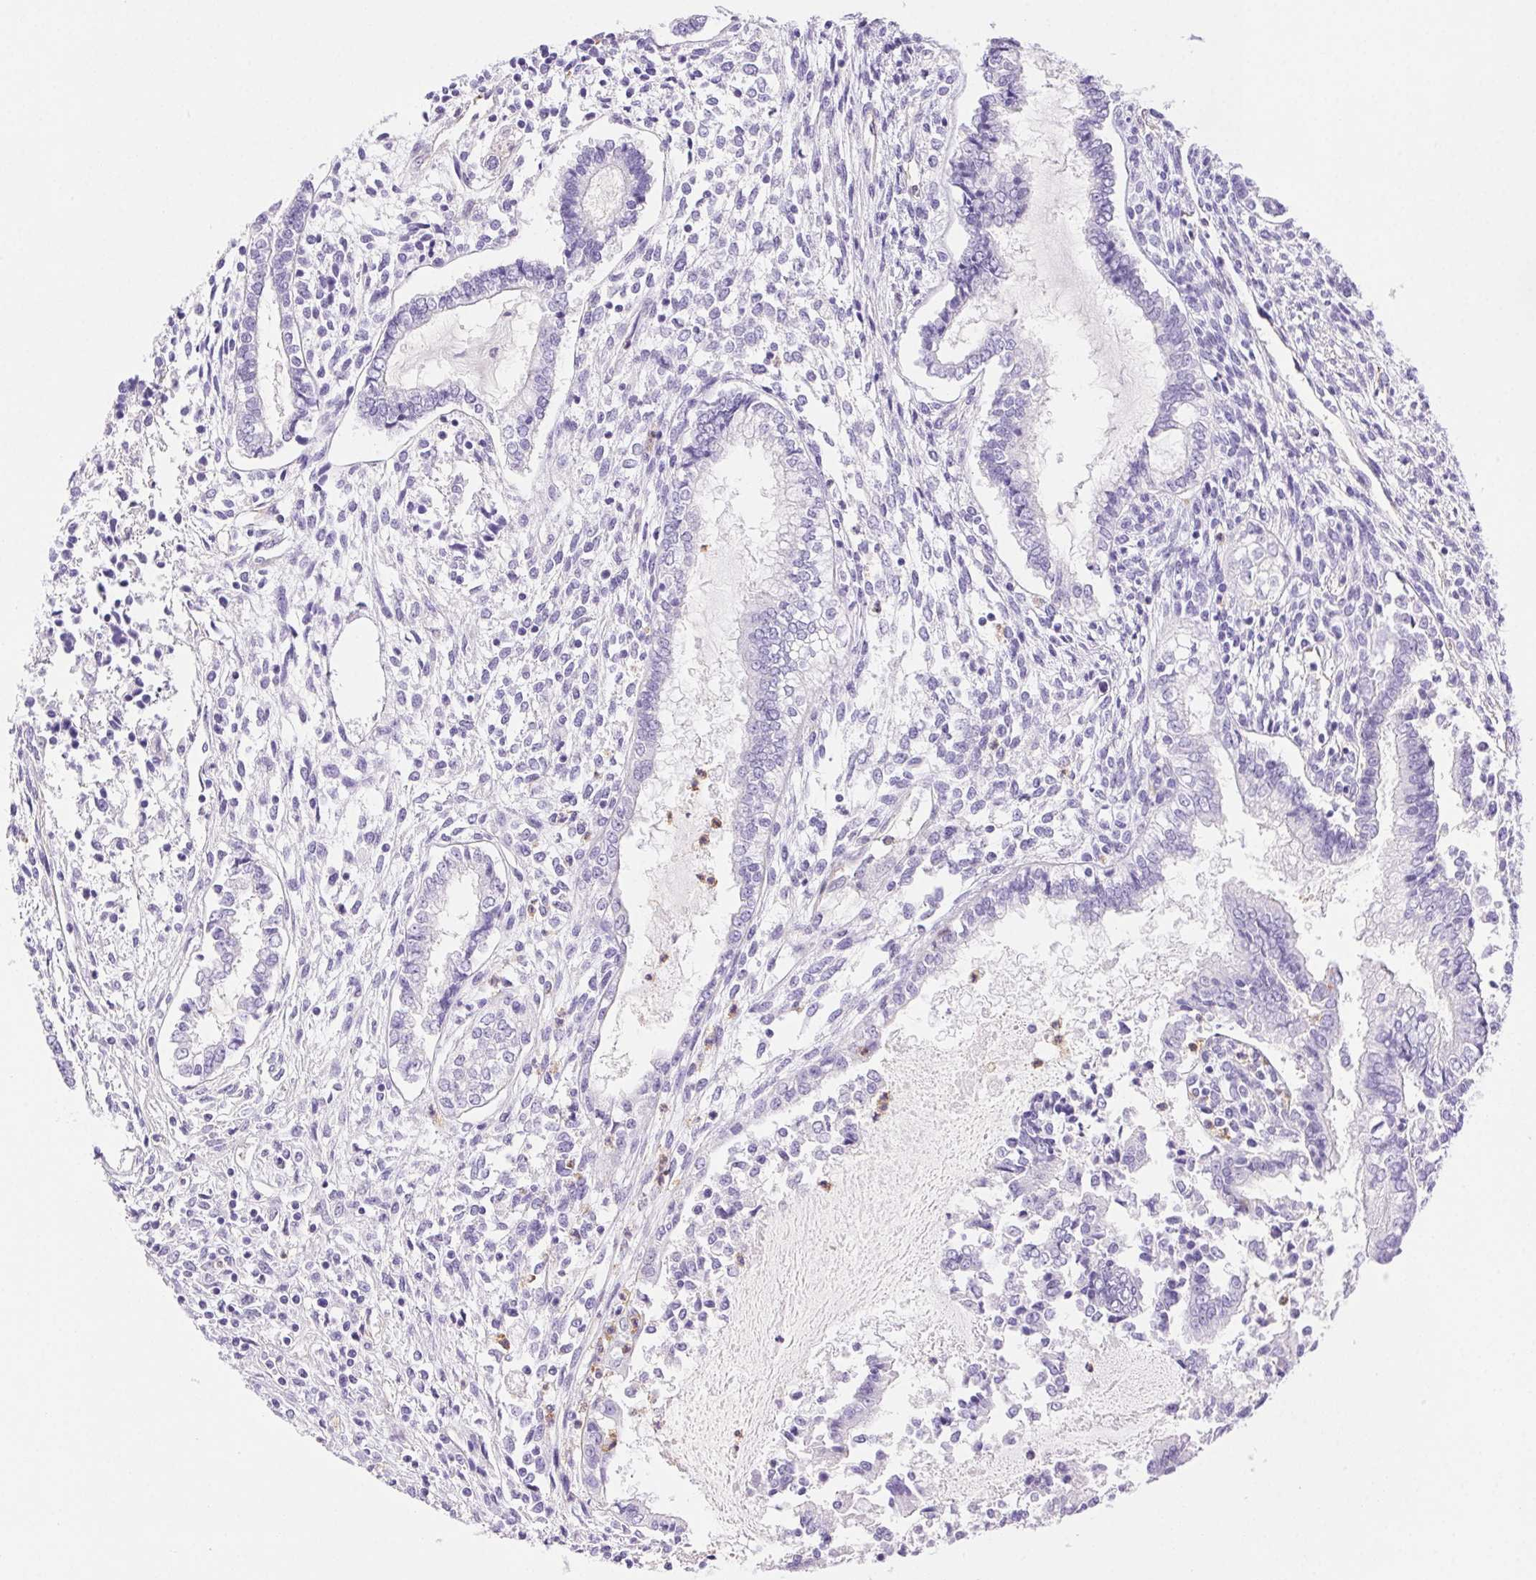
{"staining": {"intensity": "negative", "quantity": "none", "location": "none"}, "tissue": "testis cancer", "cell_type": "Tumor cells", "image_type": "cancer", "snomed": [{"axis": "morphology", "description": "Carcinoma, Embryonal, NOS"}, {"axis": "topography", "description": "Testis"}], "caption": "Tumor cells show no significant staining in testis cancer. (DAB (3,3'-diaminobenzidine) immunohistochemistry (IHC) with hematoxylin counter stain).", "gene": "SHCBP1L", "patient": {"sex": "male", "age": 37}}